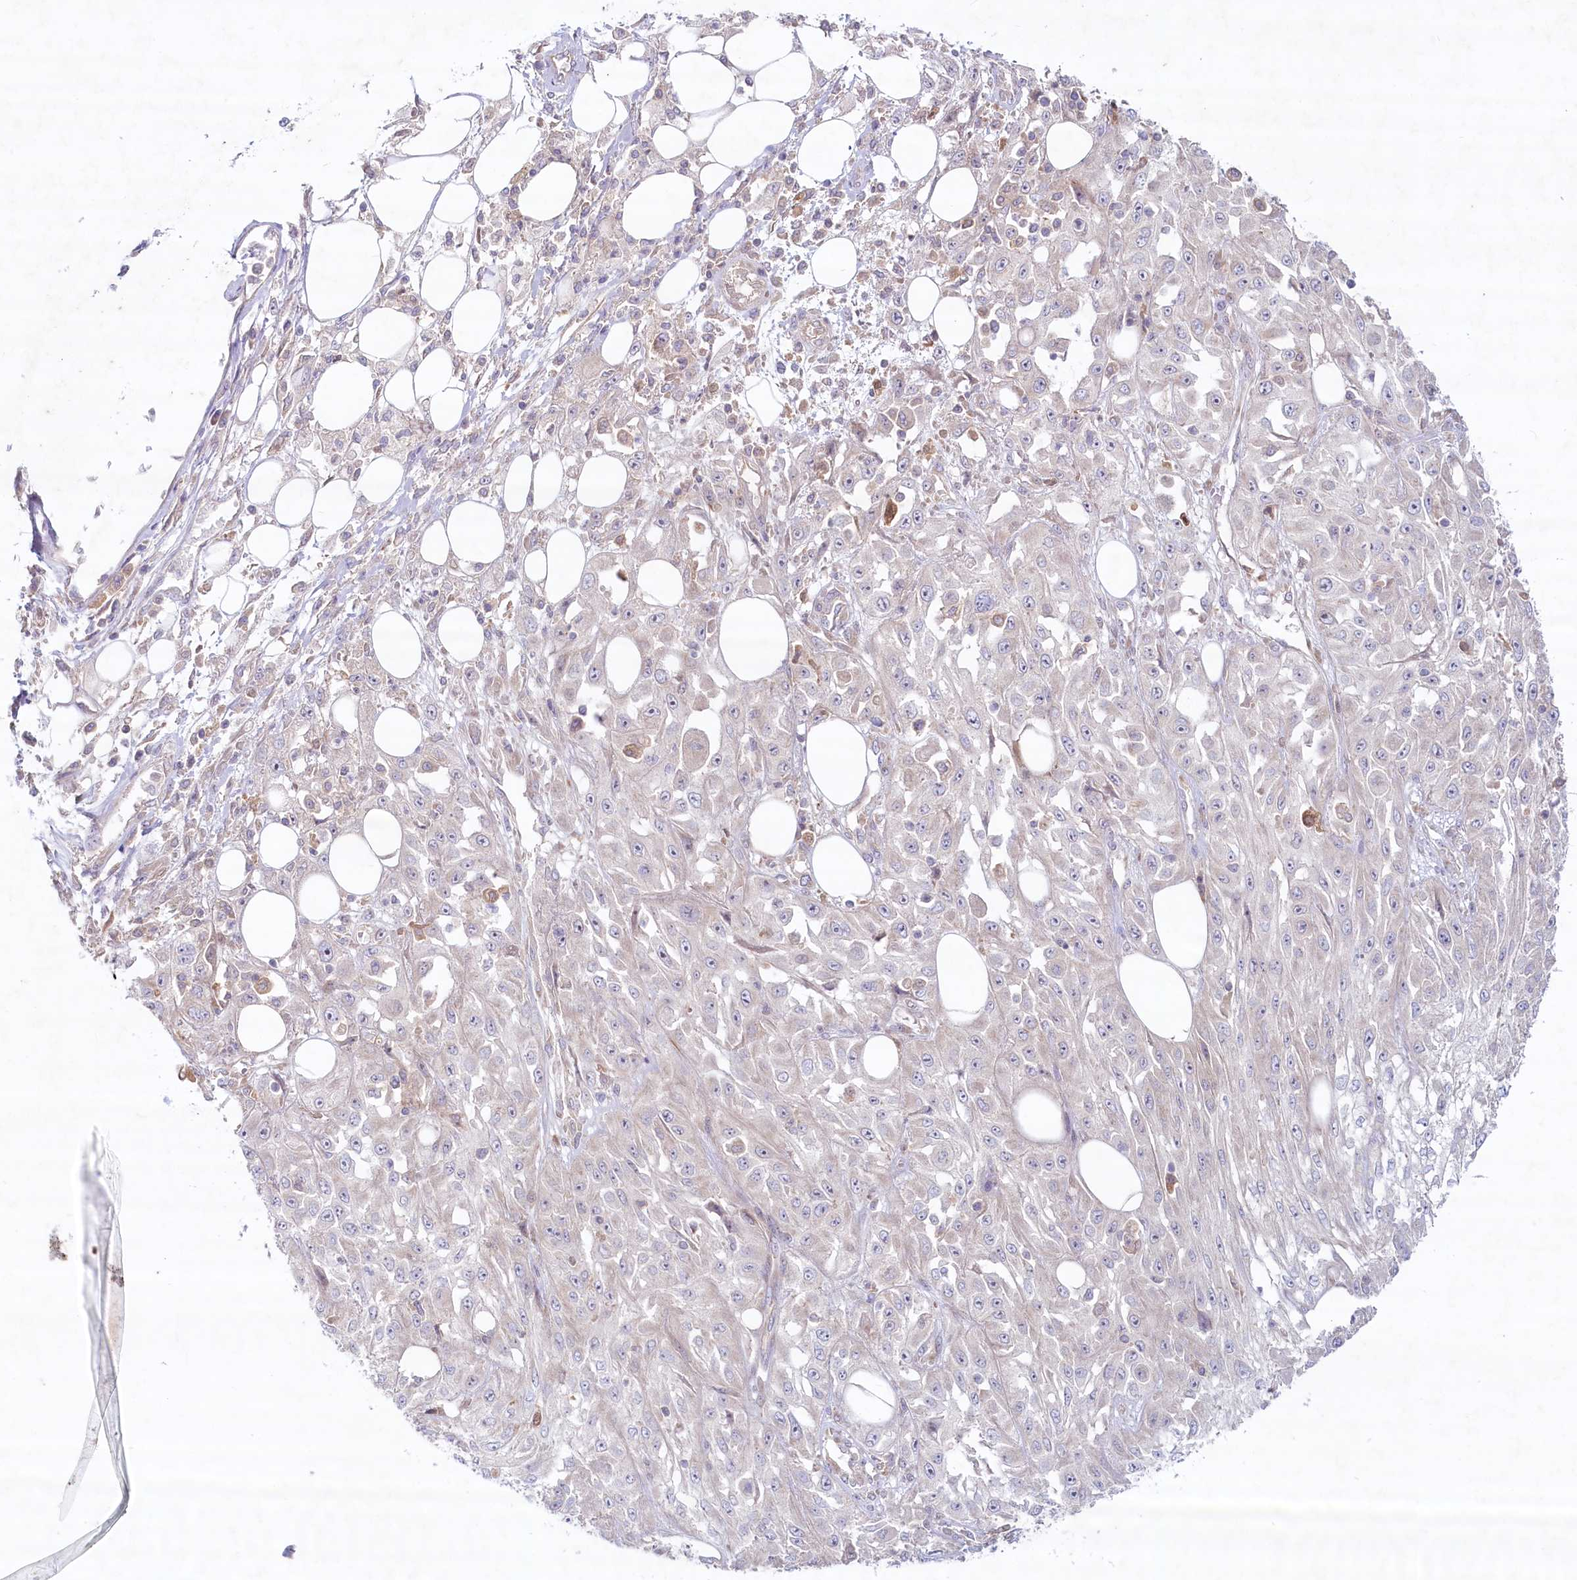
{"staining": {"intensity": "negative", "quantity": "none", "location": "none"}, "tissue": "skin cancer", "cell_type": "Tumor cells", "image_type": "cancer", "snomed": [{"axis": "morphology", "description": "Squamous cell carcinoma, NOS"}, {"axis": "morphology", "description": "Squamous cell carcinoma, metastatic, NOS"}, {"axis": "topography", "description": "Skin"}, {"axis": "topography", "description": "Lymph node"}], "caption": "The histopathology image reveals no staining of tumor cells in skin metastatic squamous cell carcinoma. Brightfield microscopy of immunohistochemistry stained with DAB (3,3'-diaminobenzidine) (brown) and hematoxylin (blue), captured at high magnification.", "gene": "TNIP1", "patient": {"sex": "male", "age": 75}}